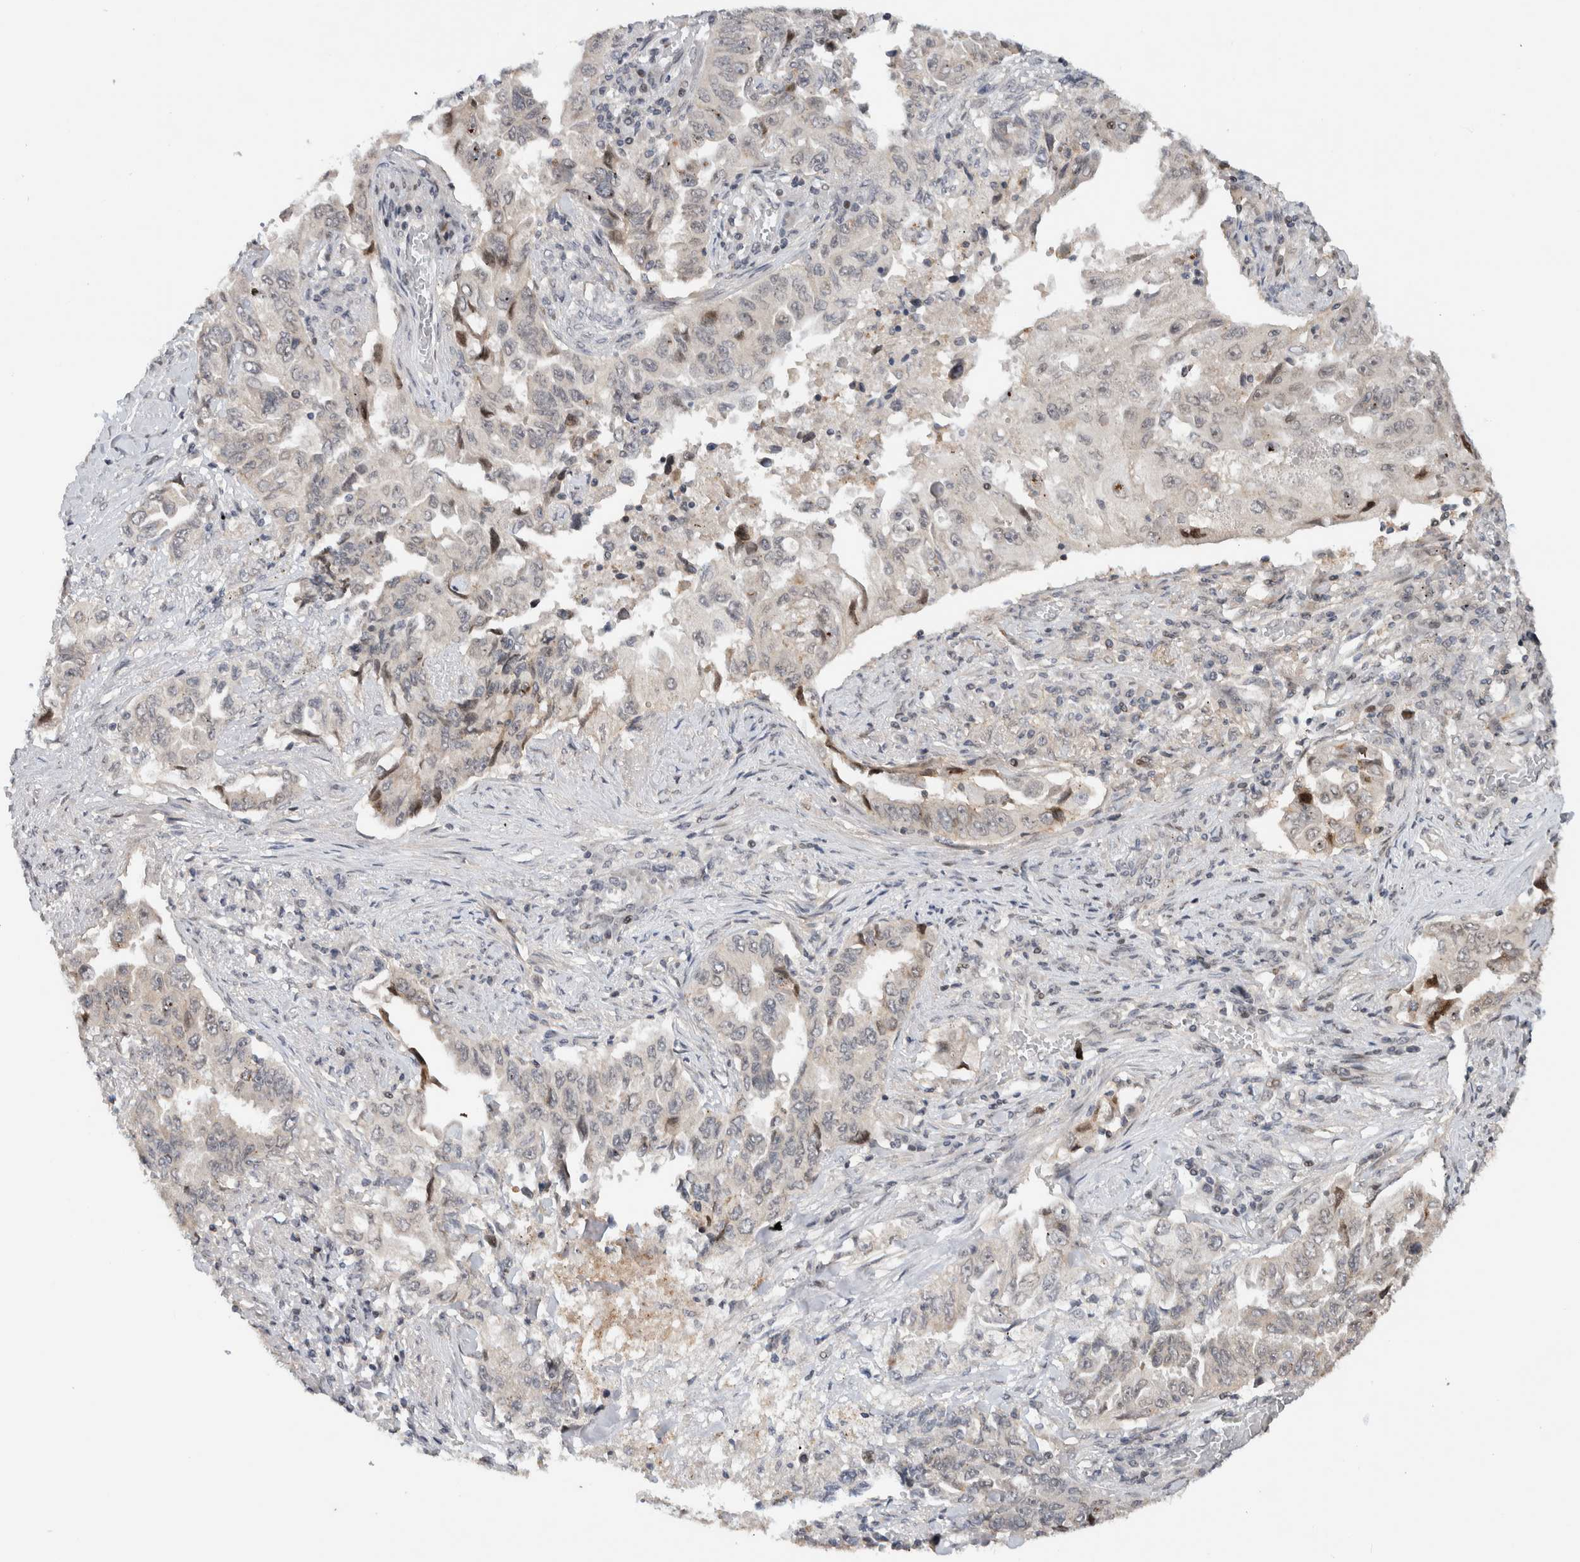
{"staining": {"intensity": "negative", "quantity": "none", "location": "none"}, "tissue": "lung cancer", "cell_type": "Tumor cells", "image_type": "cancer", "snomed": [{"axis": "morphology", "description": "Adenocarcinoma, NOS"}, {"axis": "topography", "description": "Lung"}], "caption": "A photomicrograph of adenocarcinoma (lung) stained for a protein demonstrates no brown staining in tumor cells.", "gene": "ZNF521", "patient": {"sex": "female", "age": 51}}